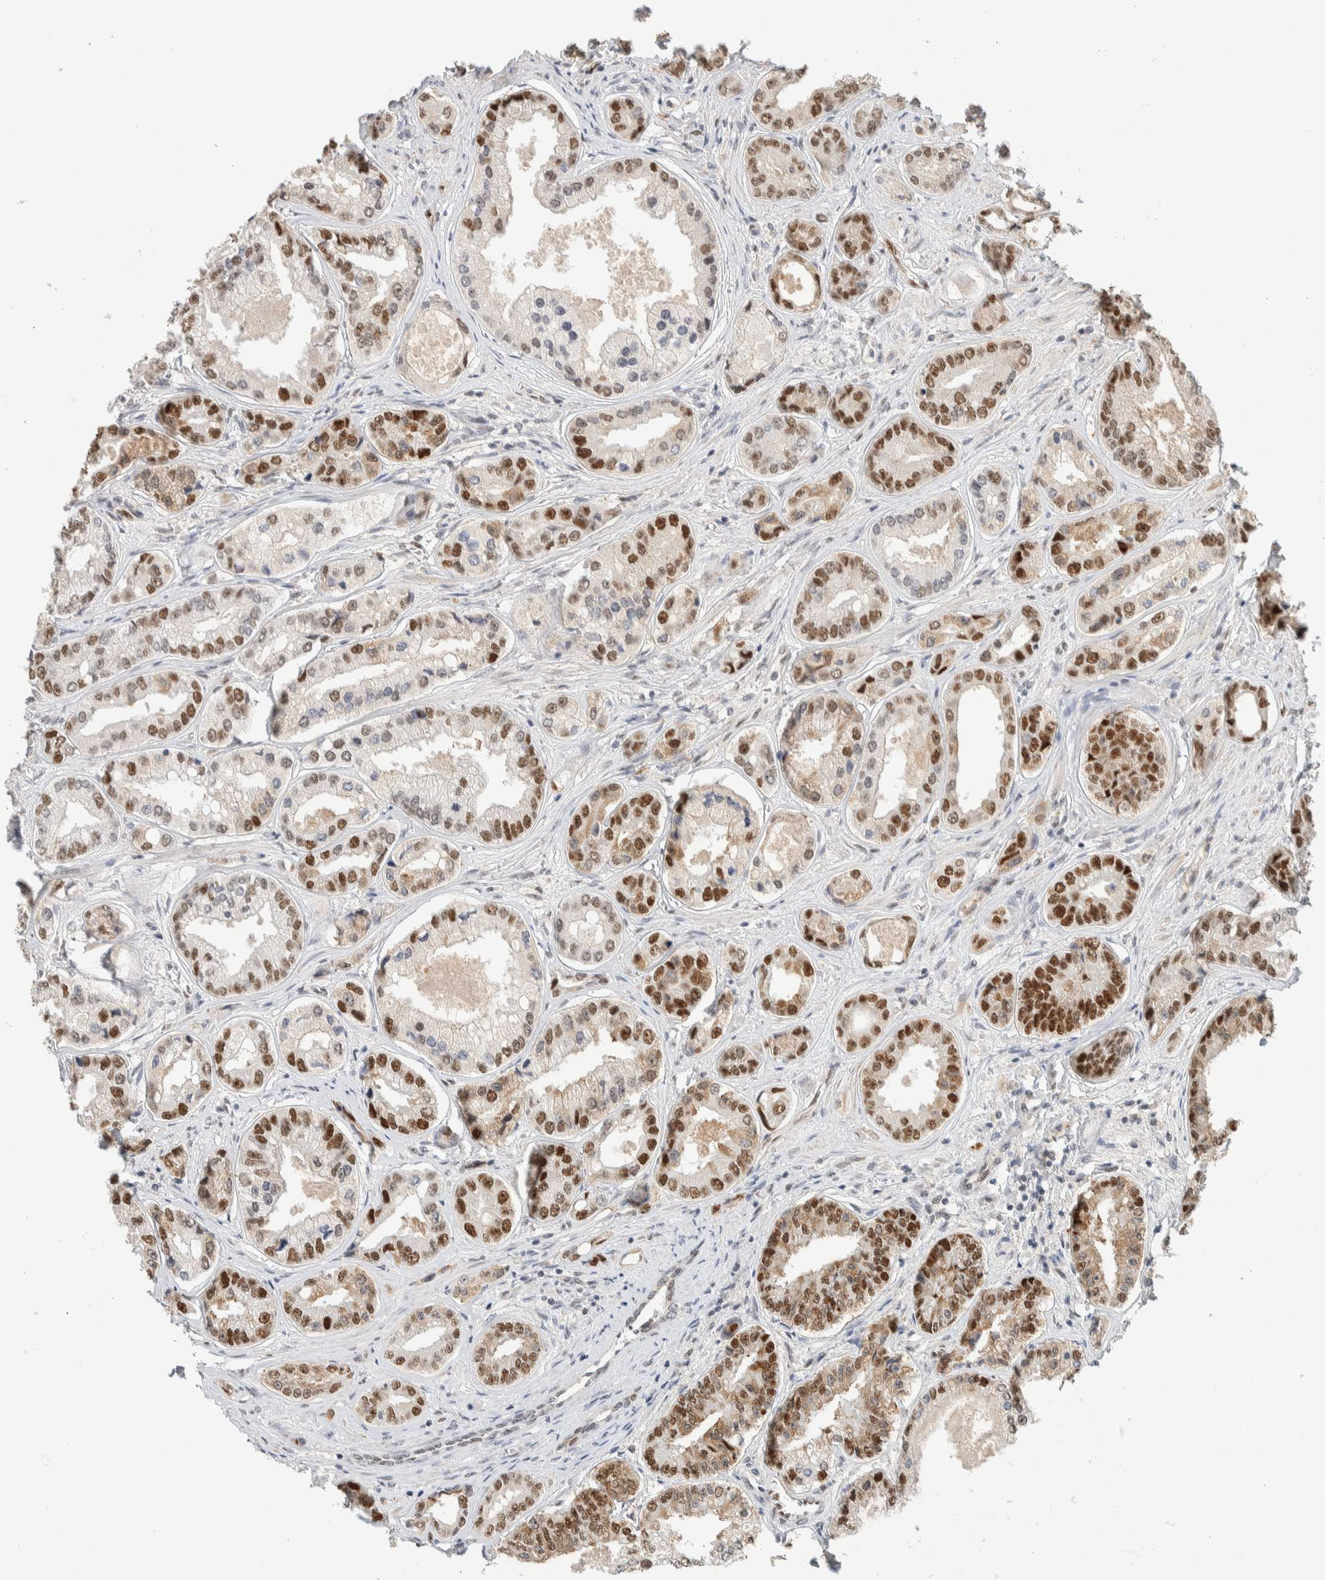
{"staining": {"intensity": "moderate", "quantity": ">75%", "location": "nuclear"}, "tissue": "prostate cancer", "cell_type": "Tumor cells", "image_type": "cancer", "snomed": [{"axis": "morphology", "description": "Adenocarcinoma, High grade"}, {"axis": "topography", "description": "Prostate"}], "caption": "Prostate cancer stained for a protein demonstrates moderate nuclear positivity in tumor cells.", "gene": "PUS7", "patient": {"sex": "male", "age": 61}}